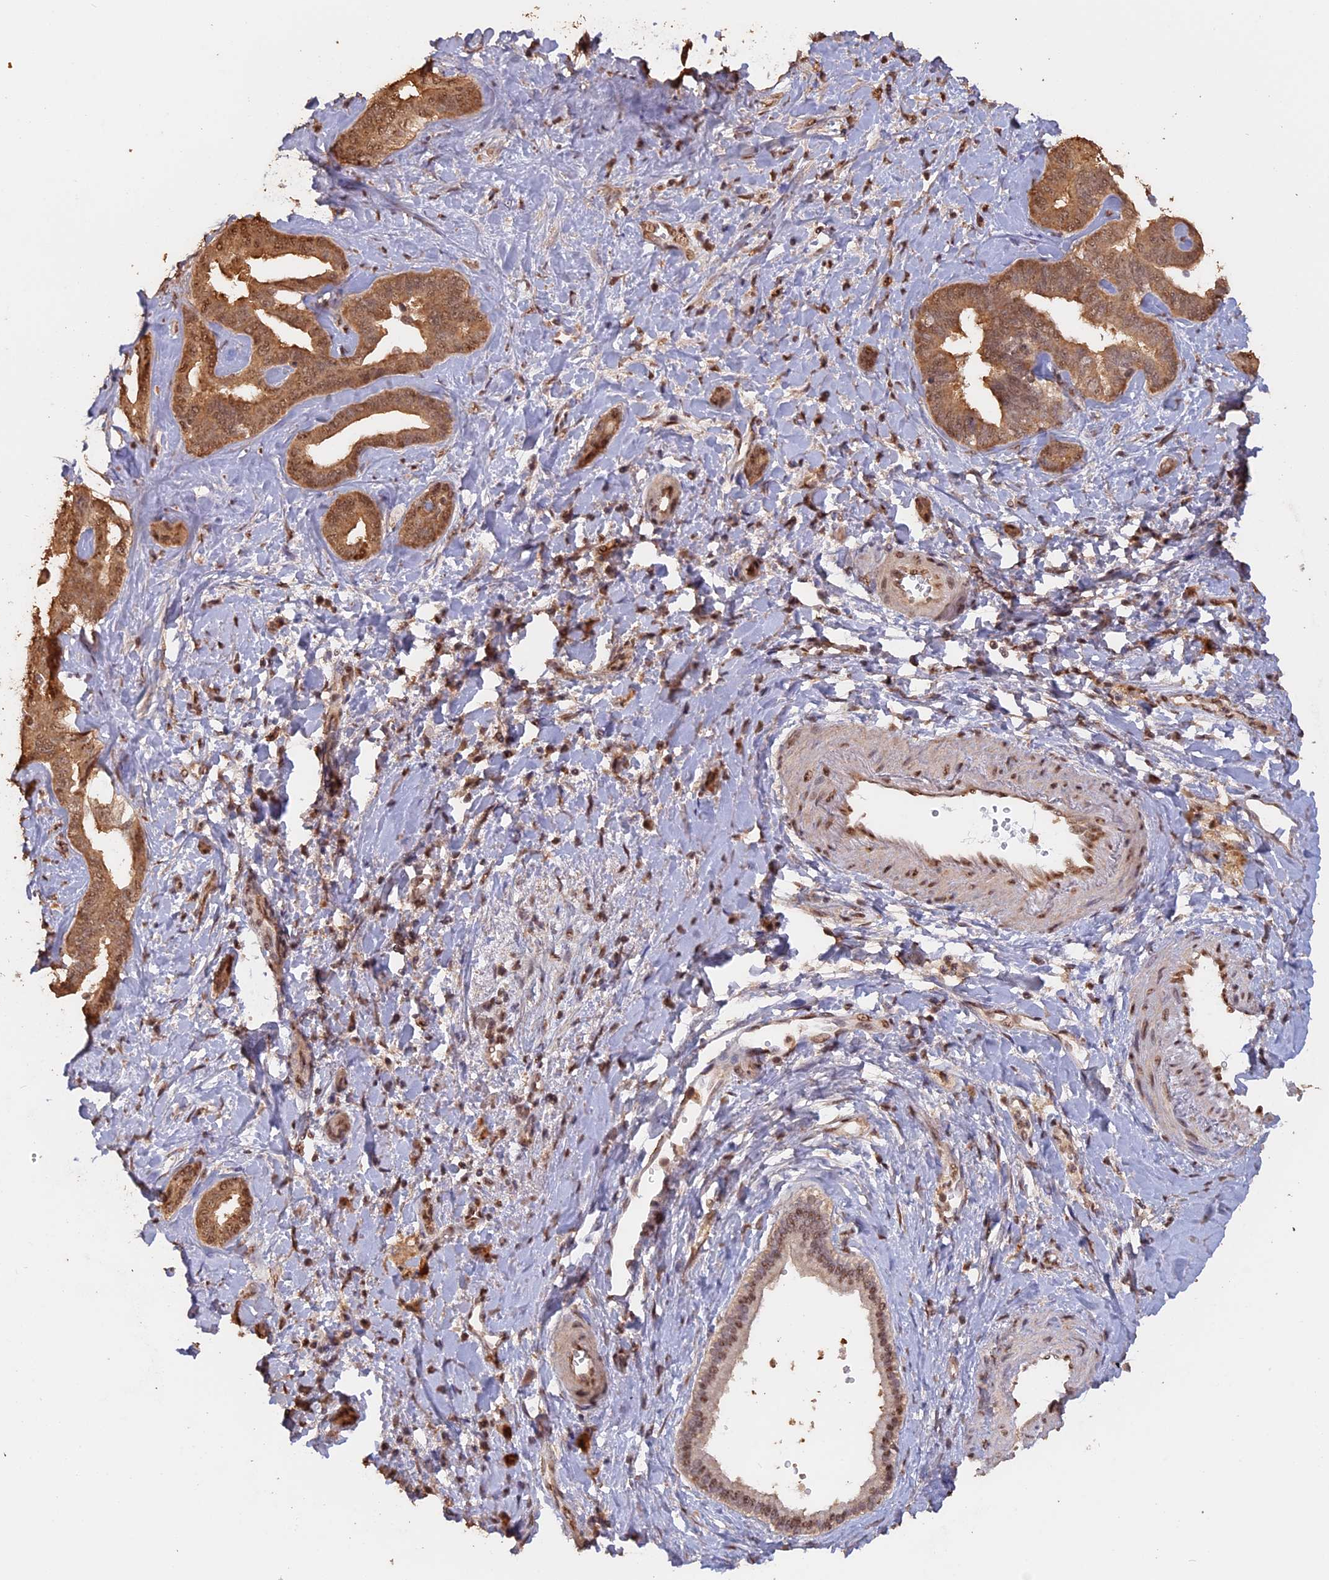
{"staining": {"intensity": "moderate", "quantity": ">75%", "location": "cytoplasmic/membranous,nuclear"}, "tissue": "liver cancer", "cell_type": "Tumor cells", "image_type": "cancer", "snomed": [{"axis": "morphology", "description": "Cholangiocarcinoma"}, {"axis": "topography", "description": "Liver"}], "caption": "Immunohistochemistry (IHC) micrograph of liver cancer stained for a protein (brown), which shows medium levels of moderate cytoplasmic/membranous and nuclear positivity in about >75% of tumor cells.", "gene": "PSMC6", "patient": {"sex": "female", "age": 77}}